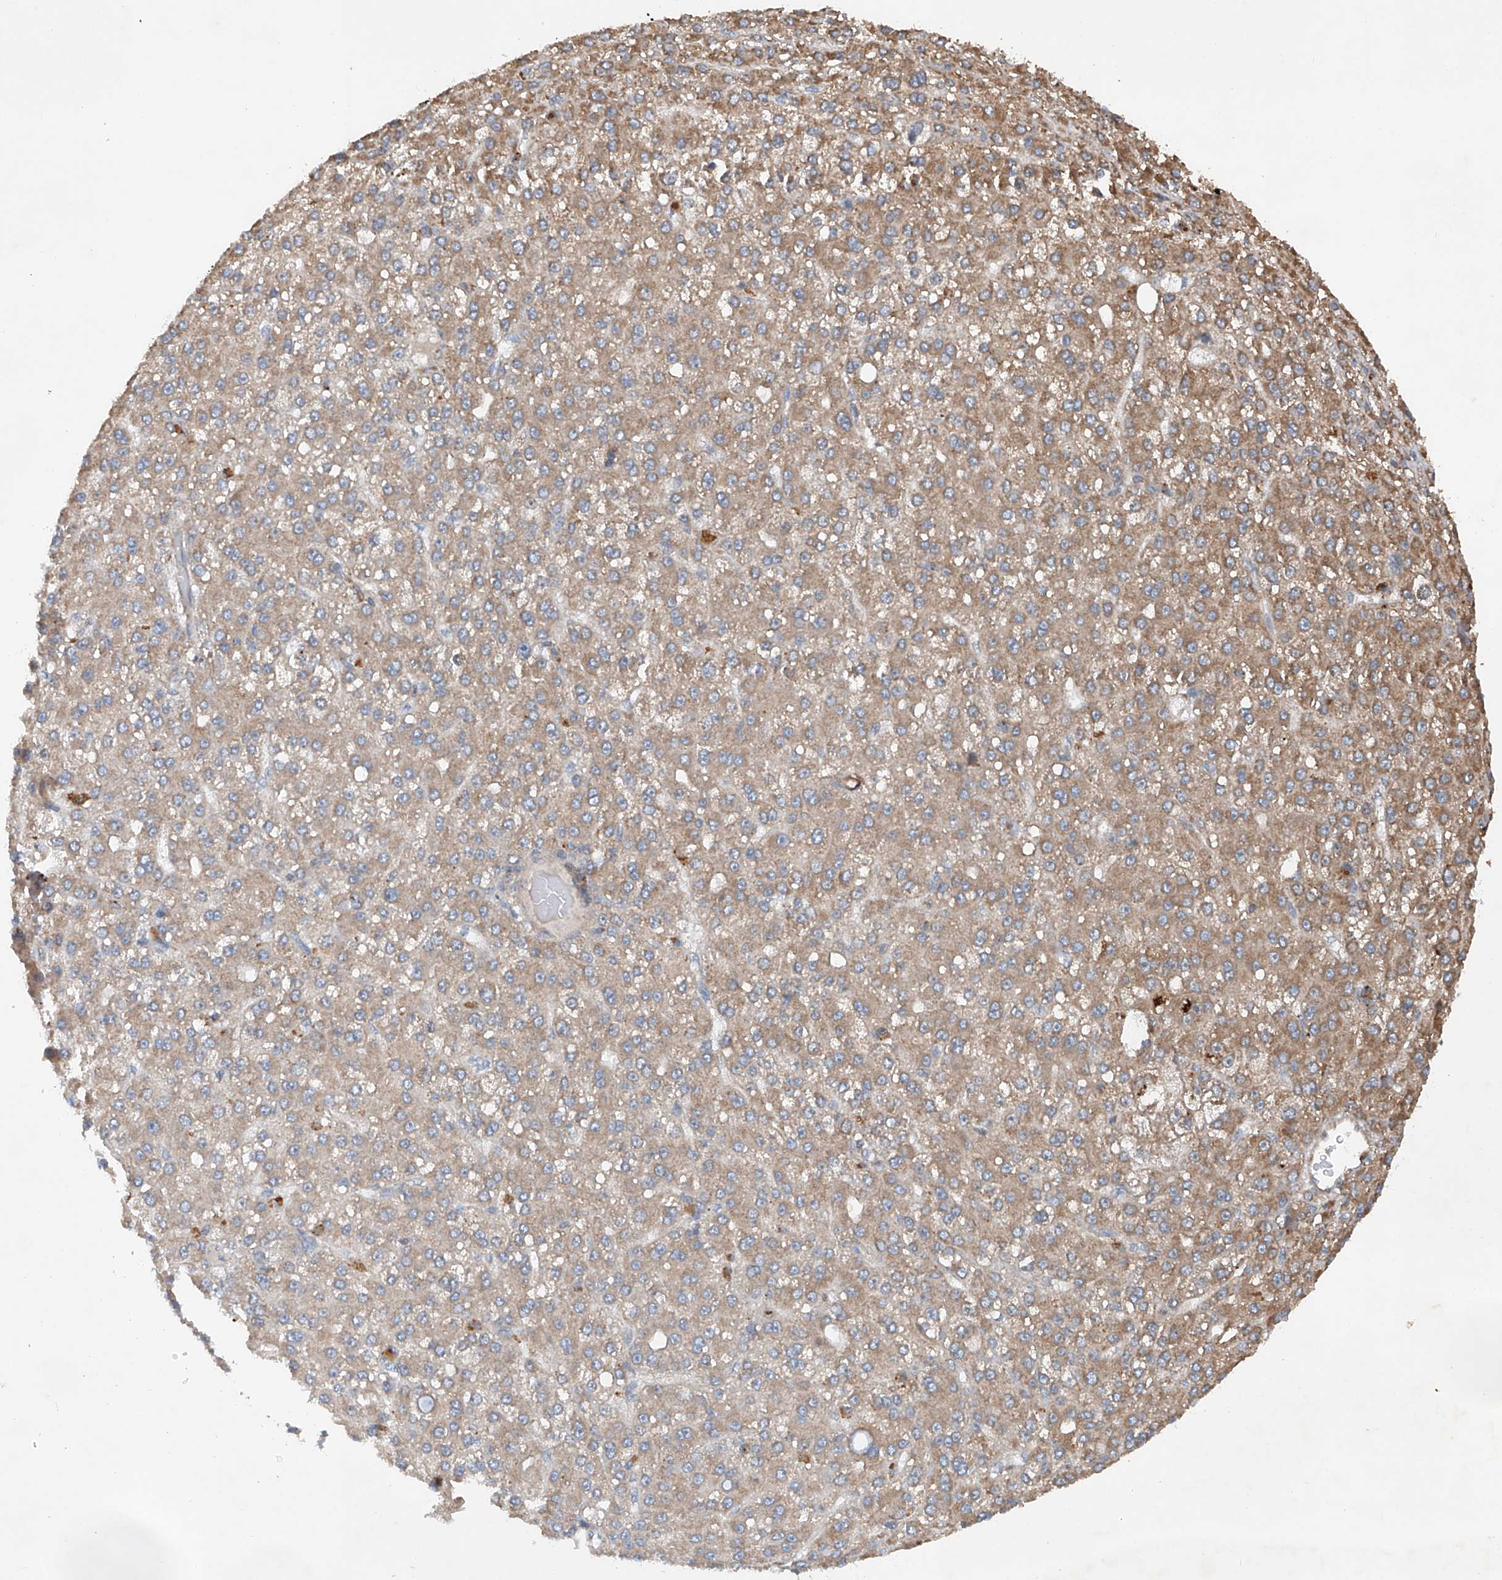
{"staining": {"intensity": "moderate", "quantity": "25%-75%", "location": "cytoplasmic/membranous"}, "tissue": "liver cancer", "cell_type": "Tumor cells", "image_type": "cancer", "snomed": [{"axis": "morphology", "description": "Carcinoma, Hepatocellular, NOS"}, {"axis": "topography", "description": "Liver"}], "caption": "A high-resolution image shows immunohistochemistry staining of liver cancer, which reveals moderate cytoplasmic/membranous expression in about 25%-75% of tumor cells.", "gene": "CEP85L", "patient": {"sex": "male", "age": 67}}